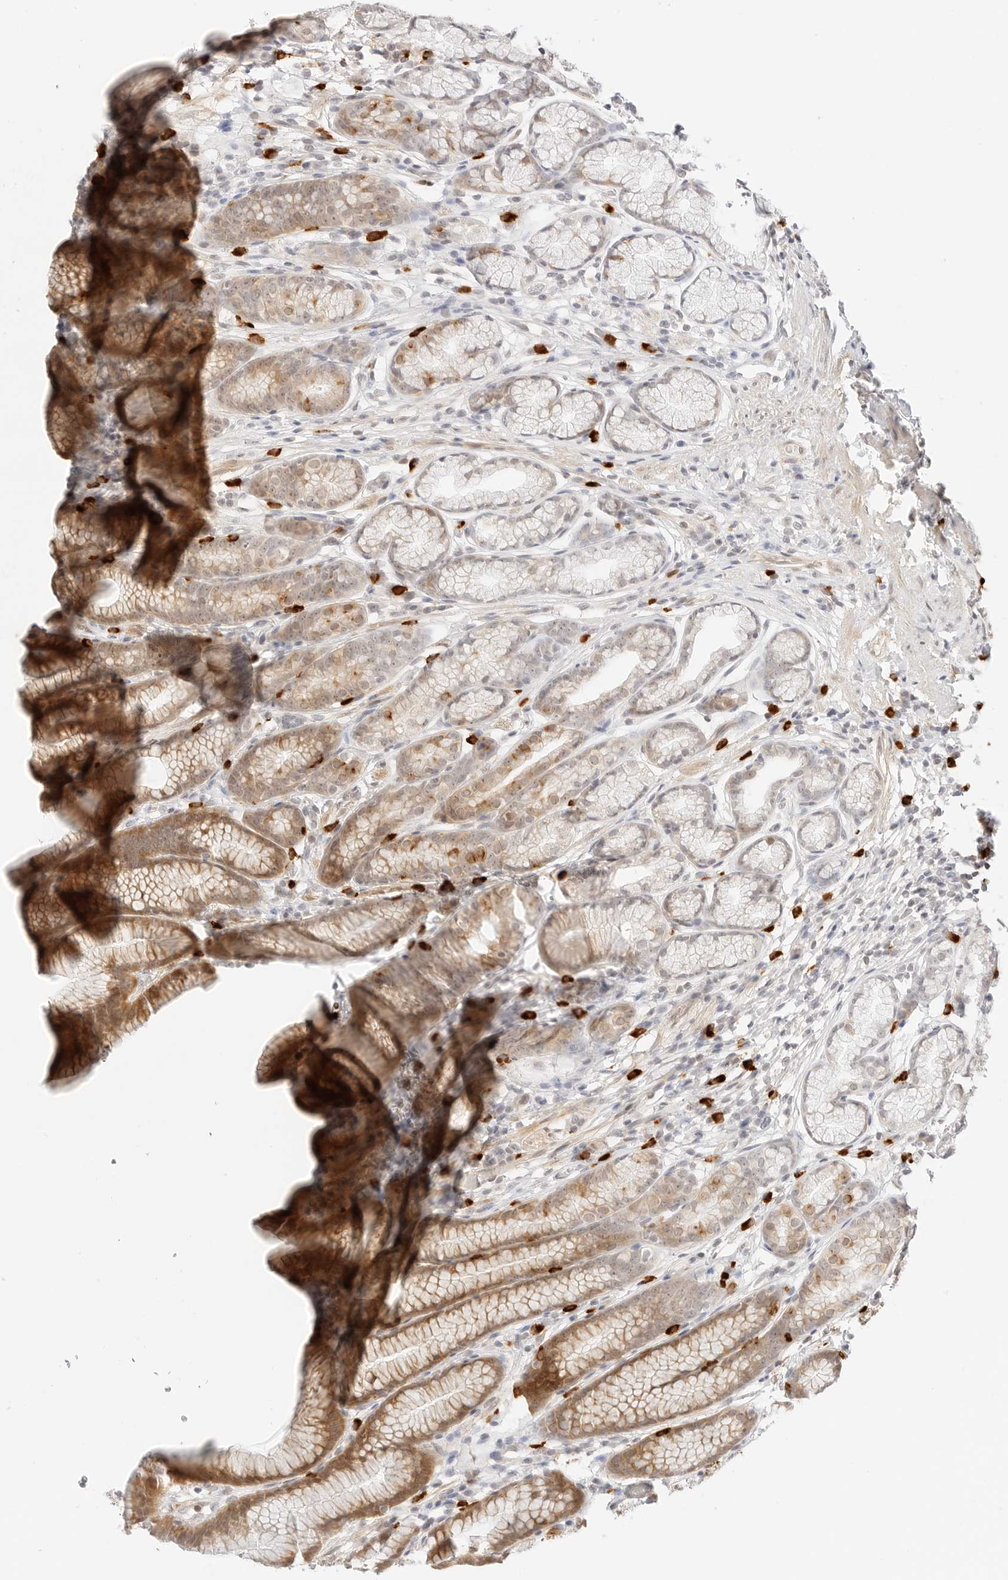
{"staining": {"intensity": "moderate", "quantity": "25%-75%", "location": "cytoplasmic/membranous,nuclear"}, "tissue": "stomach", "cell_type": "Glandular cells", "image_type": "normal", "snomed": [{"axis": "morphology", "description": "Normal tissue, NOS"}, {"axis": "topography", "description": "Stomach"}], "caption": "Protein expression analysis of unremarkable stomach shows moderate cytoplasmic/membranous,nuclear staining in approximately 25%-75% of glandular cells.", "gene": "TEKT2", "patient": {"sex": "male", "age": 42}}